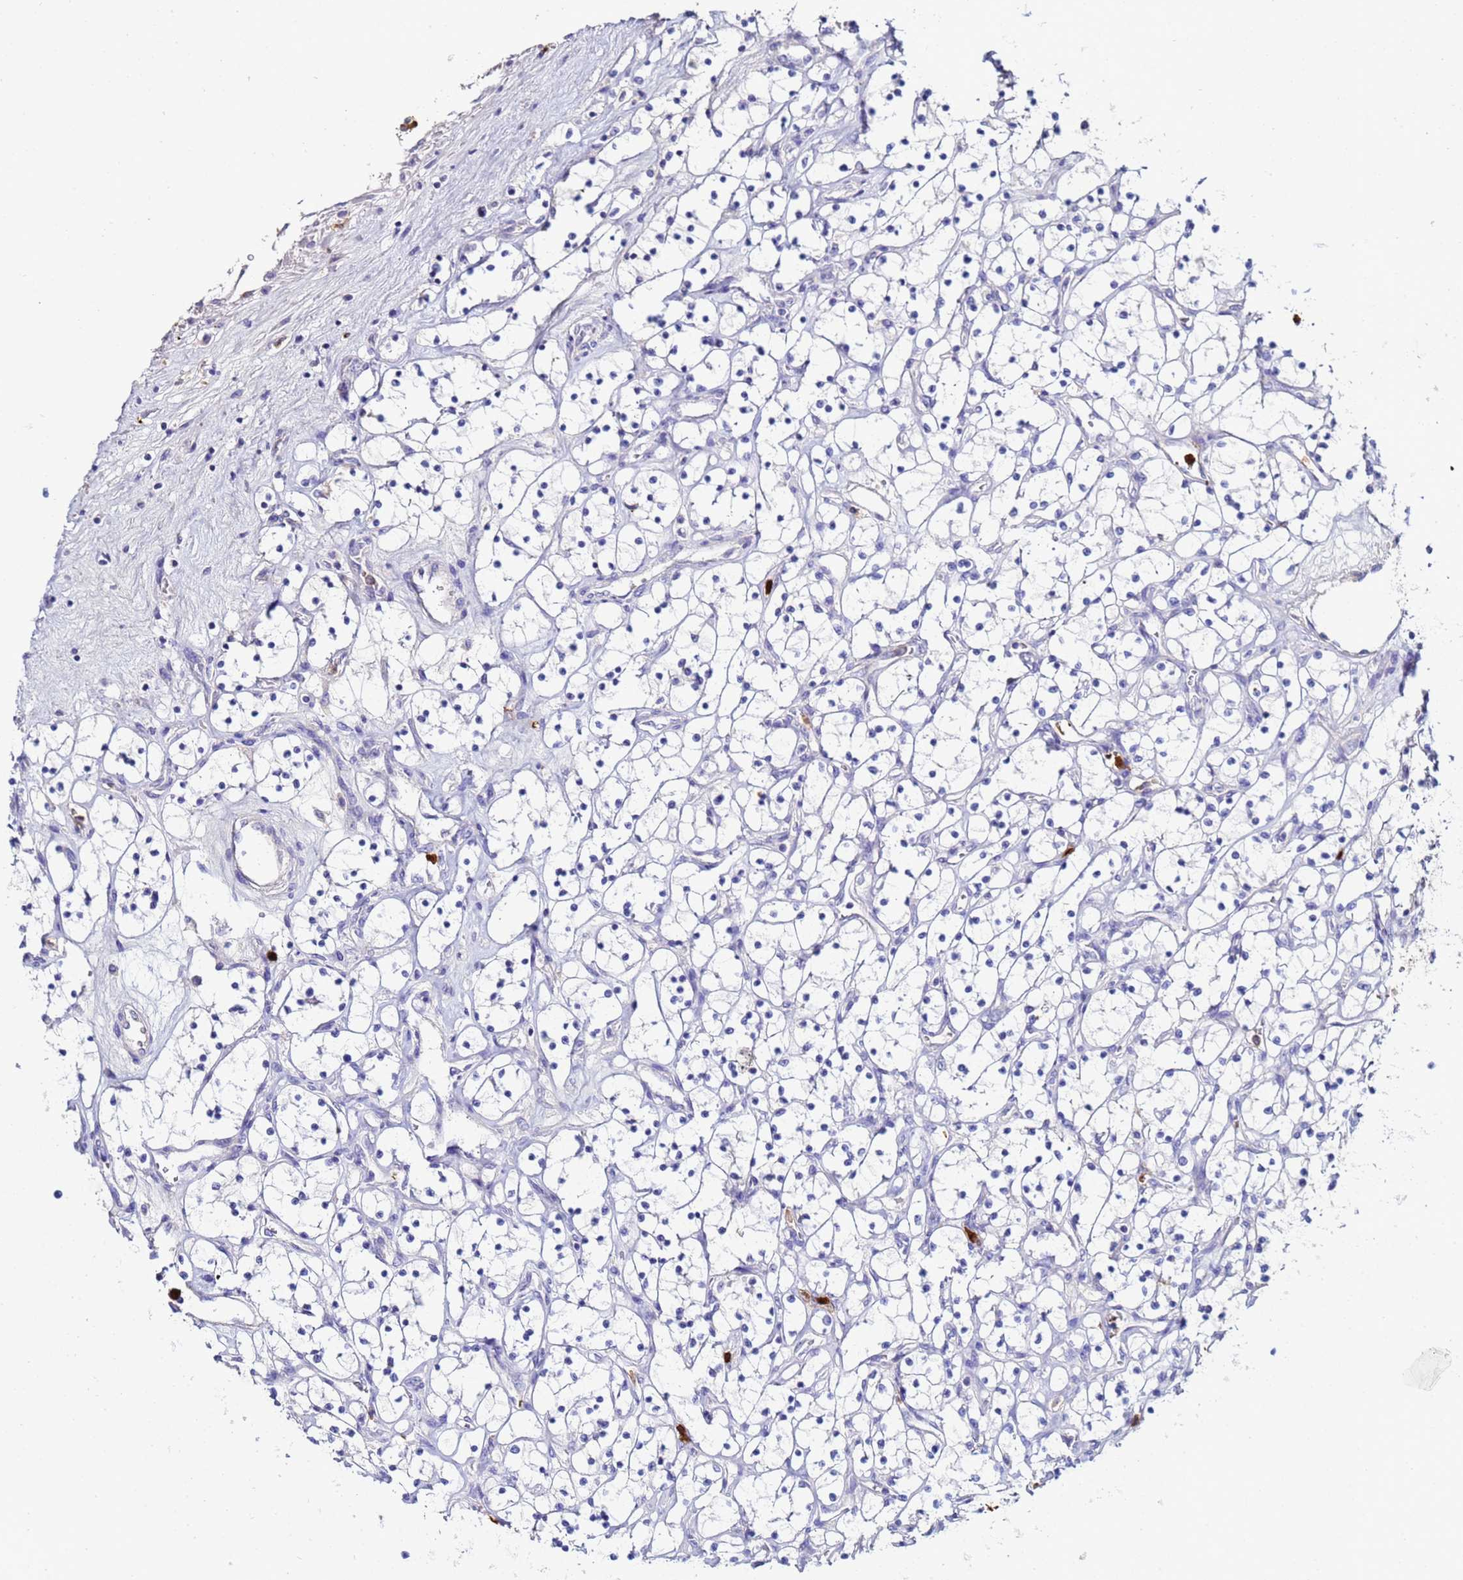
{"staining": {"intensity": "negative", "quantity": "none", "location": "none"}, "tissue": "renal cancer", "cell_type": "Tumor cells", "image_type": "cancer", "snomed": [{"axis": "morphology", "description": "Adenocarcinoma, NOS"}, {"axis": "topography", "description": "Kidney"}], "caption": "A photomicrograph of renal cancer (adenocarcinoma) stained for a protein displays no brown staining in tumor cells.", "gene": "TUBAL3", "patient": {"sex": "female", "age": 69}}